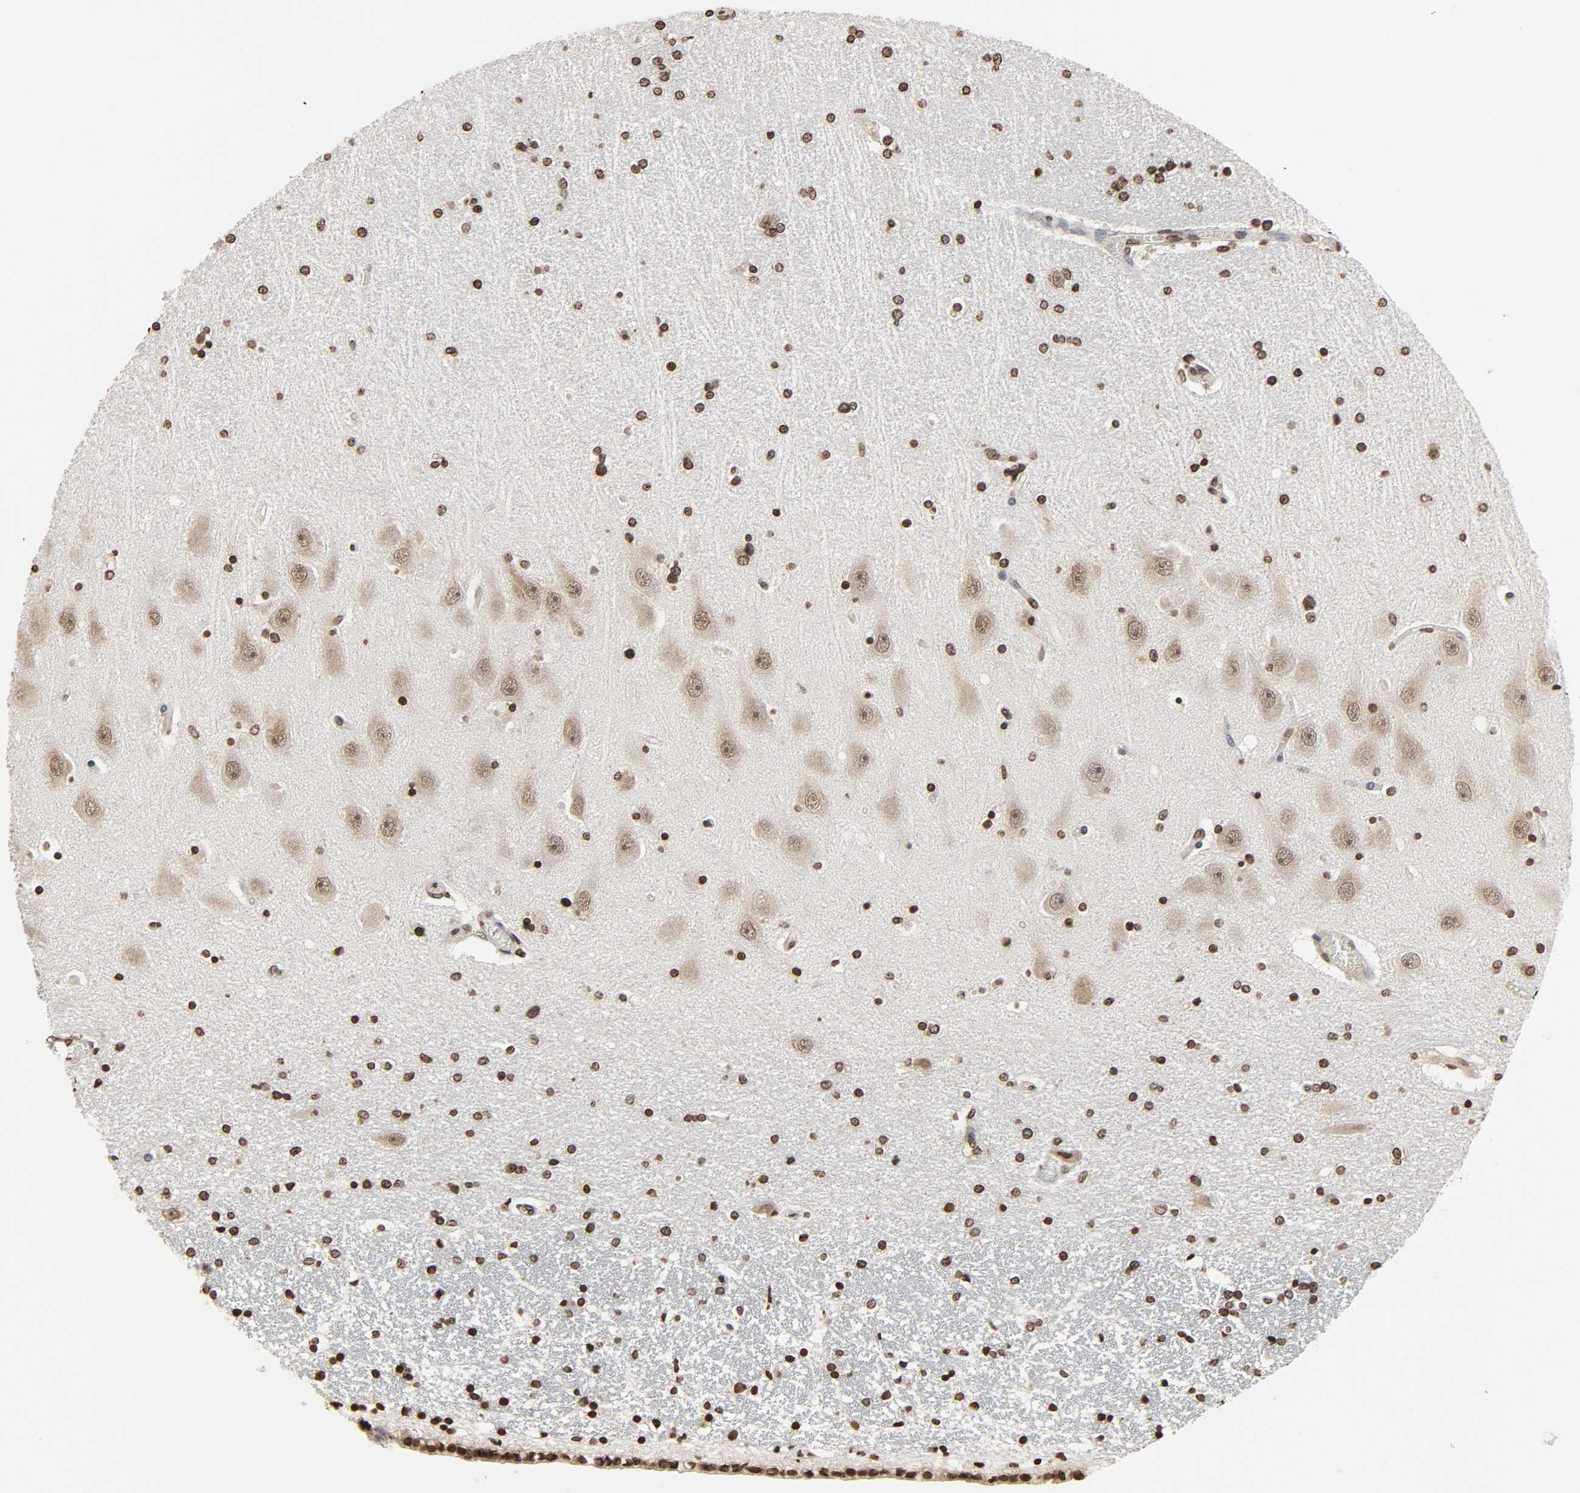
{"staining": {"intensity": "moderate", "quantity": ">75%", "location": "nuclear"}, "tissue": "hippocampus", "cell_type": "Glial cells", "image_type": "normal", "snomed": [{"axis": "morphology", "description": "Normal tissue, NOS"}, {"axis": "topography", "description": "Hippocampus"}], "caption": "This micrograph reveals immunohistochemistry (IHC) staining of normal hippocampus, with medium moderate nuclear expression in about >75% of glial cells.", "gene": "ELAVL1", "patient": {"sex": "female", "age": 54}}